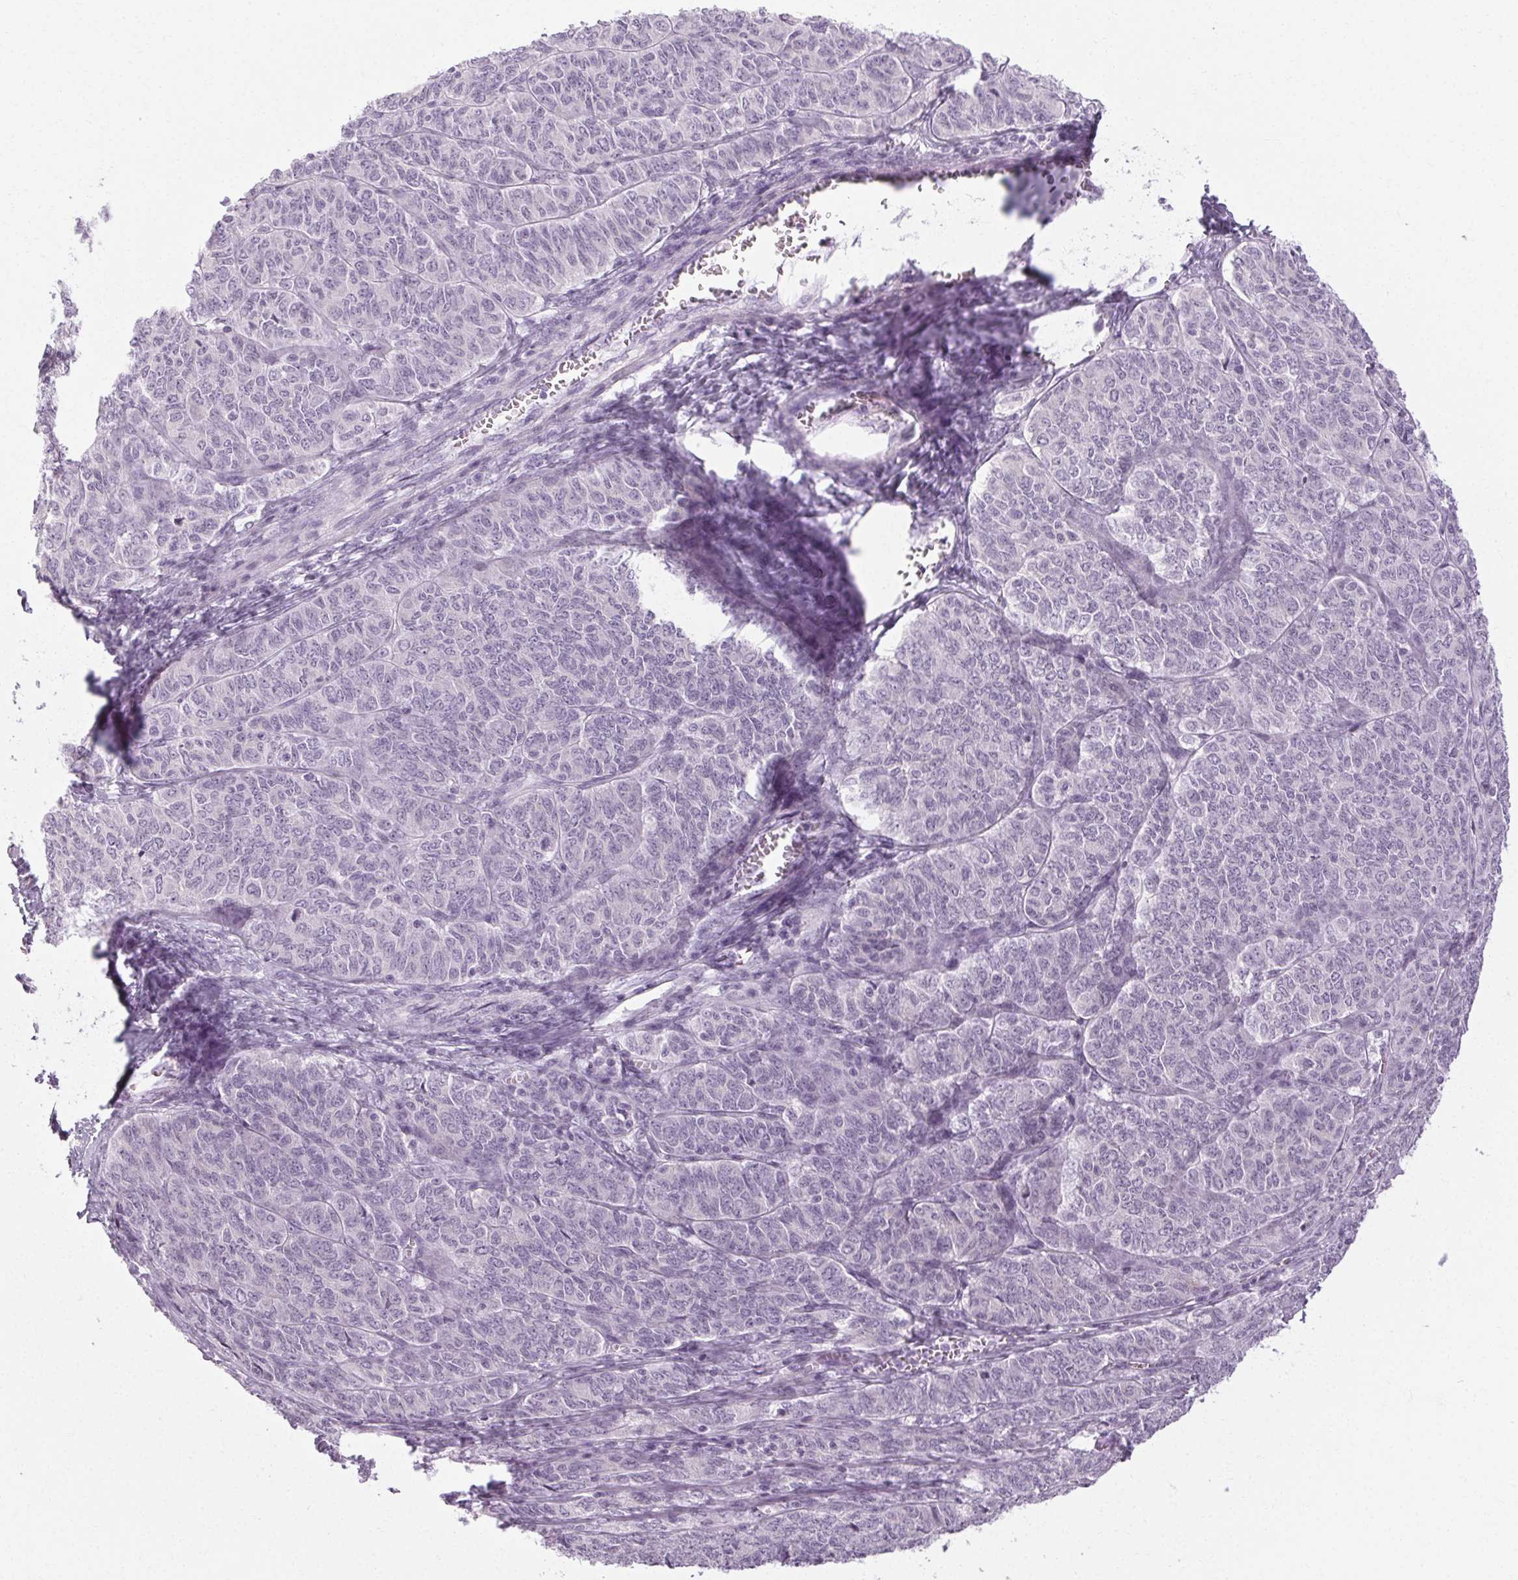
{"staining": {"intensity": "negative", "quantity": "none", "location": "none"}, "tissue": "ovarian cancer", "cell_type": "Tumor cells", "image_type": "cancer", "snomed": [{"axis": "morphology", "description": "Carcinoma, endometroid"}, {"axis": "topography", "description": "Ovary"}], "caption": "This is a histopathology image of IHC staining of ovarian cancer, which shows no staining in tumor cells. (Brightfield microscopy of DAB immunohistochemistry at high magnification).", "gene": "POMC", "patient": {"sex": "female", "age": 80}}